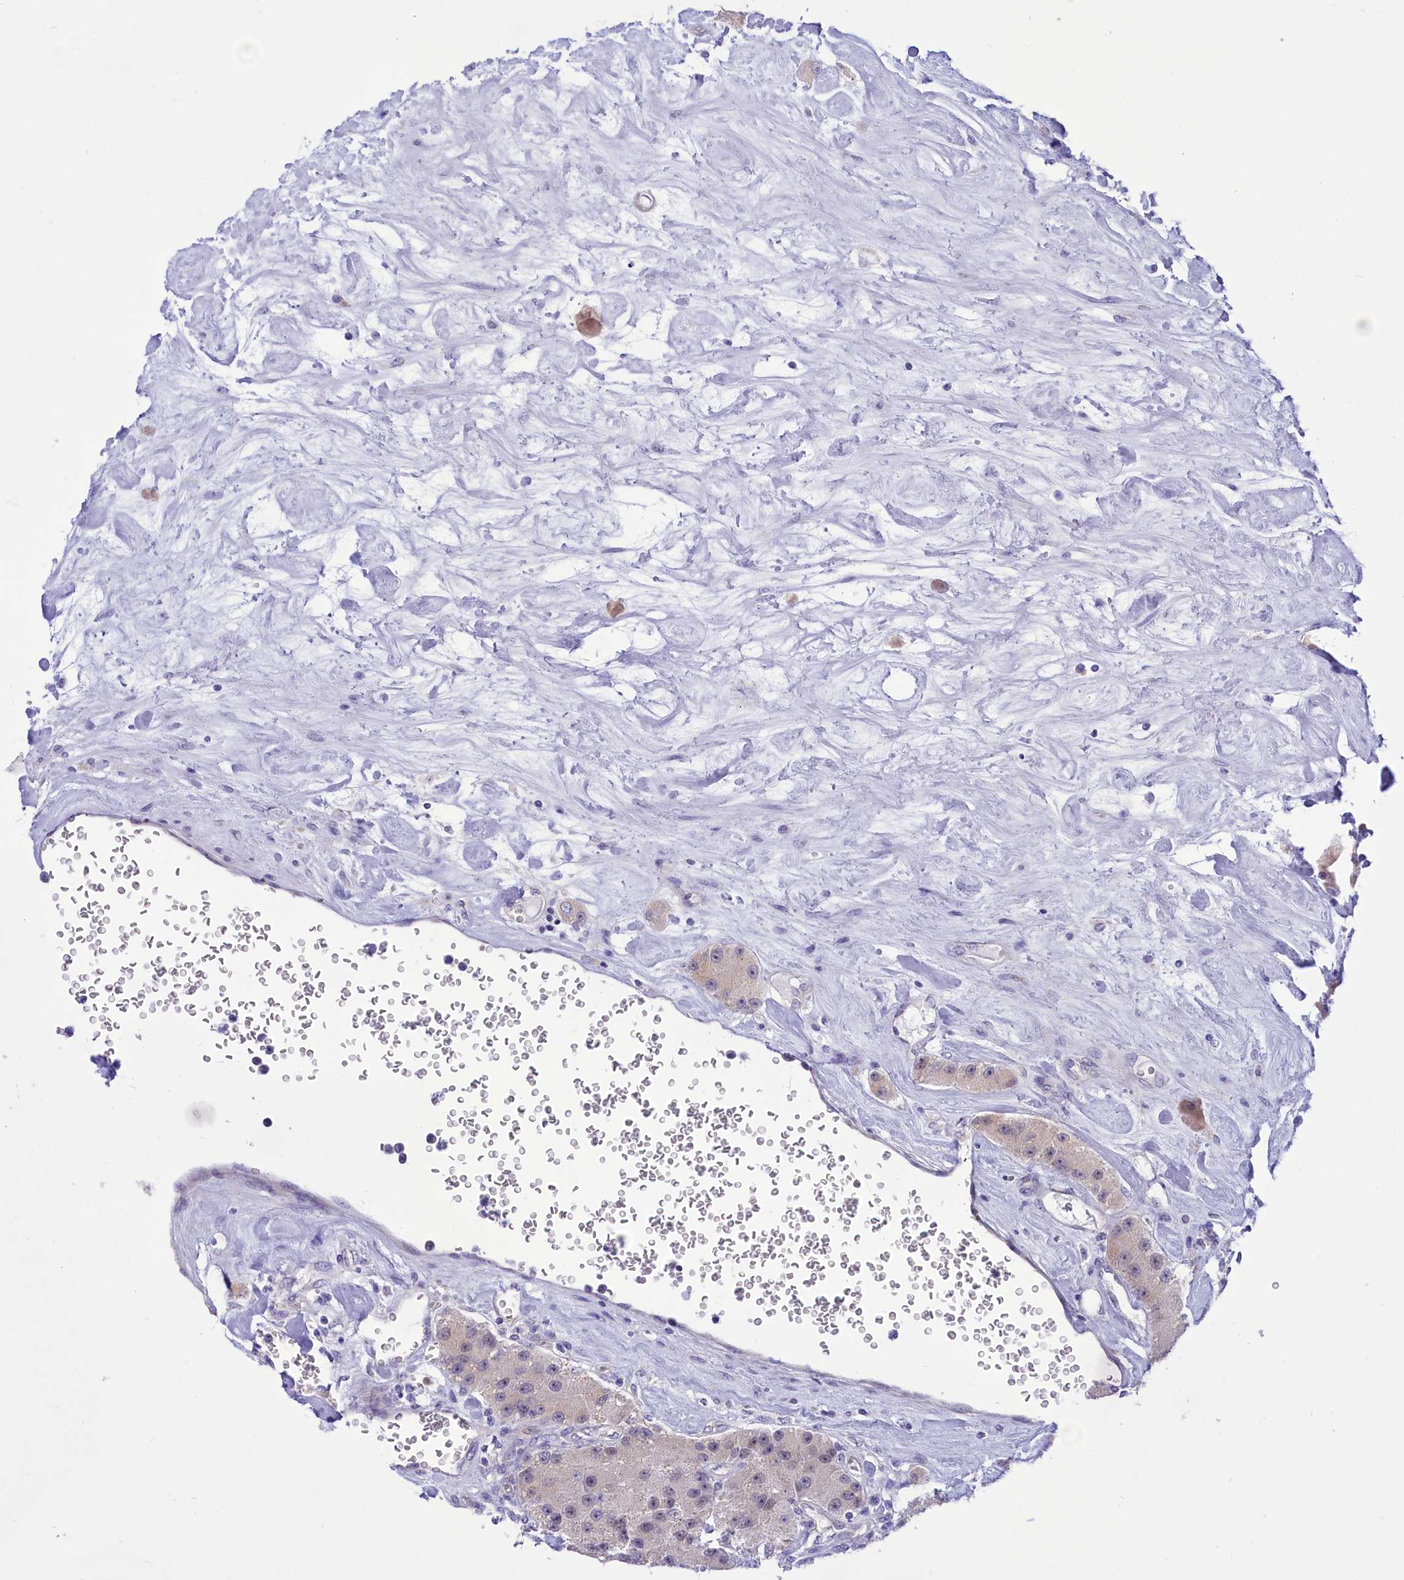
{"staining": {"intensity": "negative", "quantity": "none", "location": "none"}, "tissue": "carcinoid", "cell_type": "Tumor cells", "image_type": "cancer", "snomed": [{"axis": "morphology", "description": "Carcinoid, malignant, NOS"}, {"axis": "topography", "description": "Pancreas"}], "caption": "High power microscopy photomicrograph of an immunohistochemistry (IHC) micrograph of carcinoid (malignant), revealing no significant staining in tumor cells.", "gene": "DCAF16", "patient": {"sex": "male", "age": 41}}